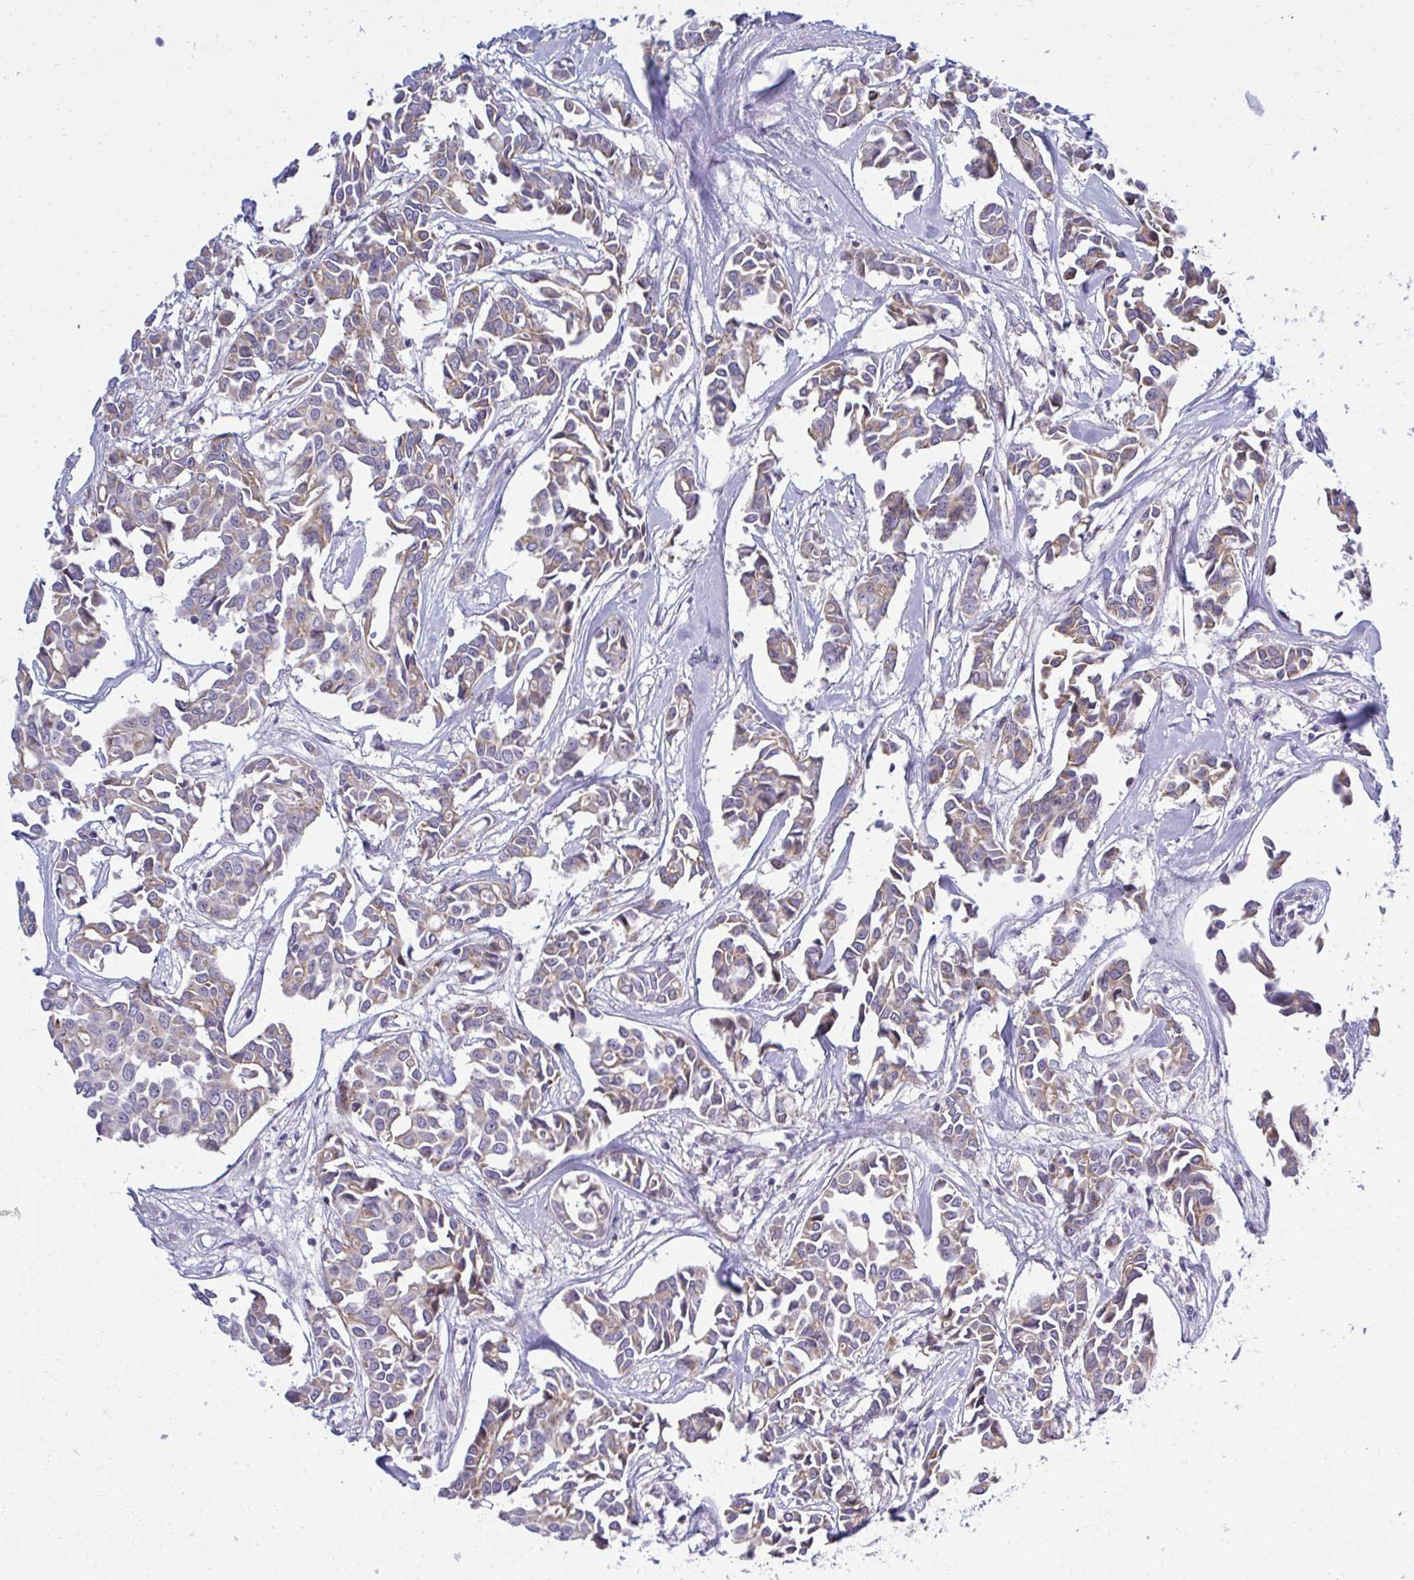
{"staining": {"intensity": "weak", "quantity": "25%-75%", "location": "cytoplasmic/membranous"}, "tissue": "breast cancer", "cell_type": "Tumor cells", "image_type": "cancer", "snomed": [{"axis": "morphology", "description": "Duct carcinoma"}, {"axis": "topography", "description": "Breast"}], "caption": "Immunohistochemistry staining of breast infiltrating ductal carcinoma, which displays low levels of weak cytoplasmic/membranous positivity in approximately 25%-75% of tumor cells indicating weak cytoplasmic/membranous protein expression. The staining was performed using DAB (3,3'-diaminobenzidine) (brown) for protein detection and nuclei were counterstained in hematoxylin (blue).", "gene": "XAF1", "patient": {"sex": "female", "age": 54}}